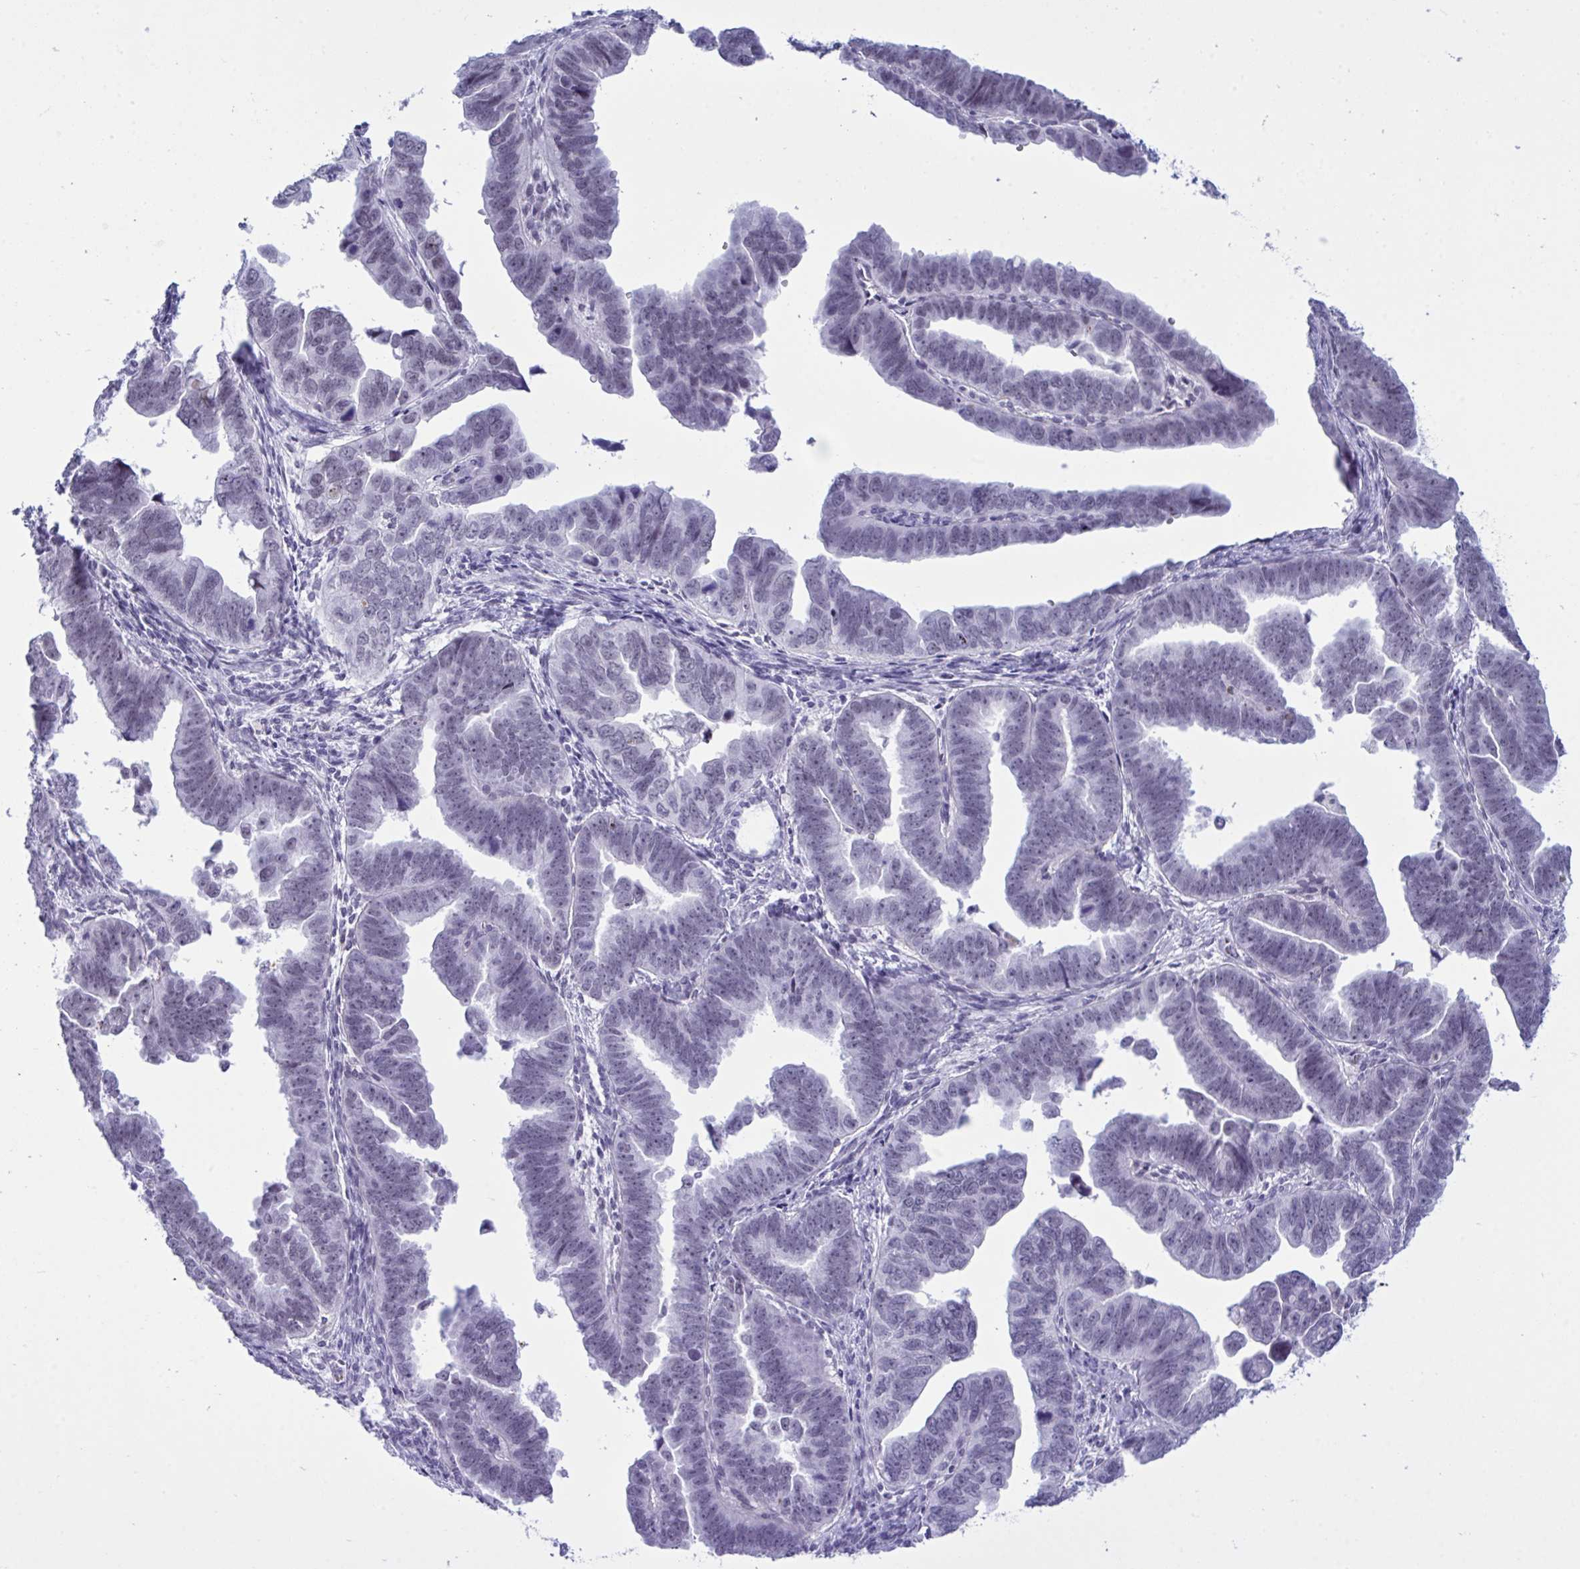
{"staining": {"intensity": "negative", "quantity": "none", "location": "none"}, "tissue": "endometrial cancer", "cell_type": "Tumor cells", "image_type": "cancer", "snomed": [{"axis": "morphology", "description": "Adenocarcinoma, NOS"}, {"axis": "topography", "description": "Endometrium"}], "caption": "The photomicrograph exhibits no significant expression in tumor cells of endometrial cancer (adenocarcinoma).", "gene": "ELN", "patient": {"sex": "female", "age": 75}}